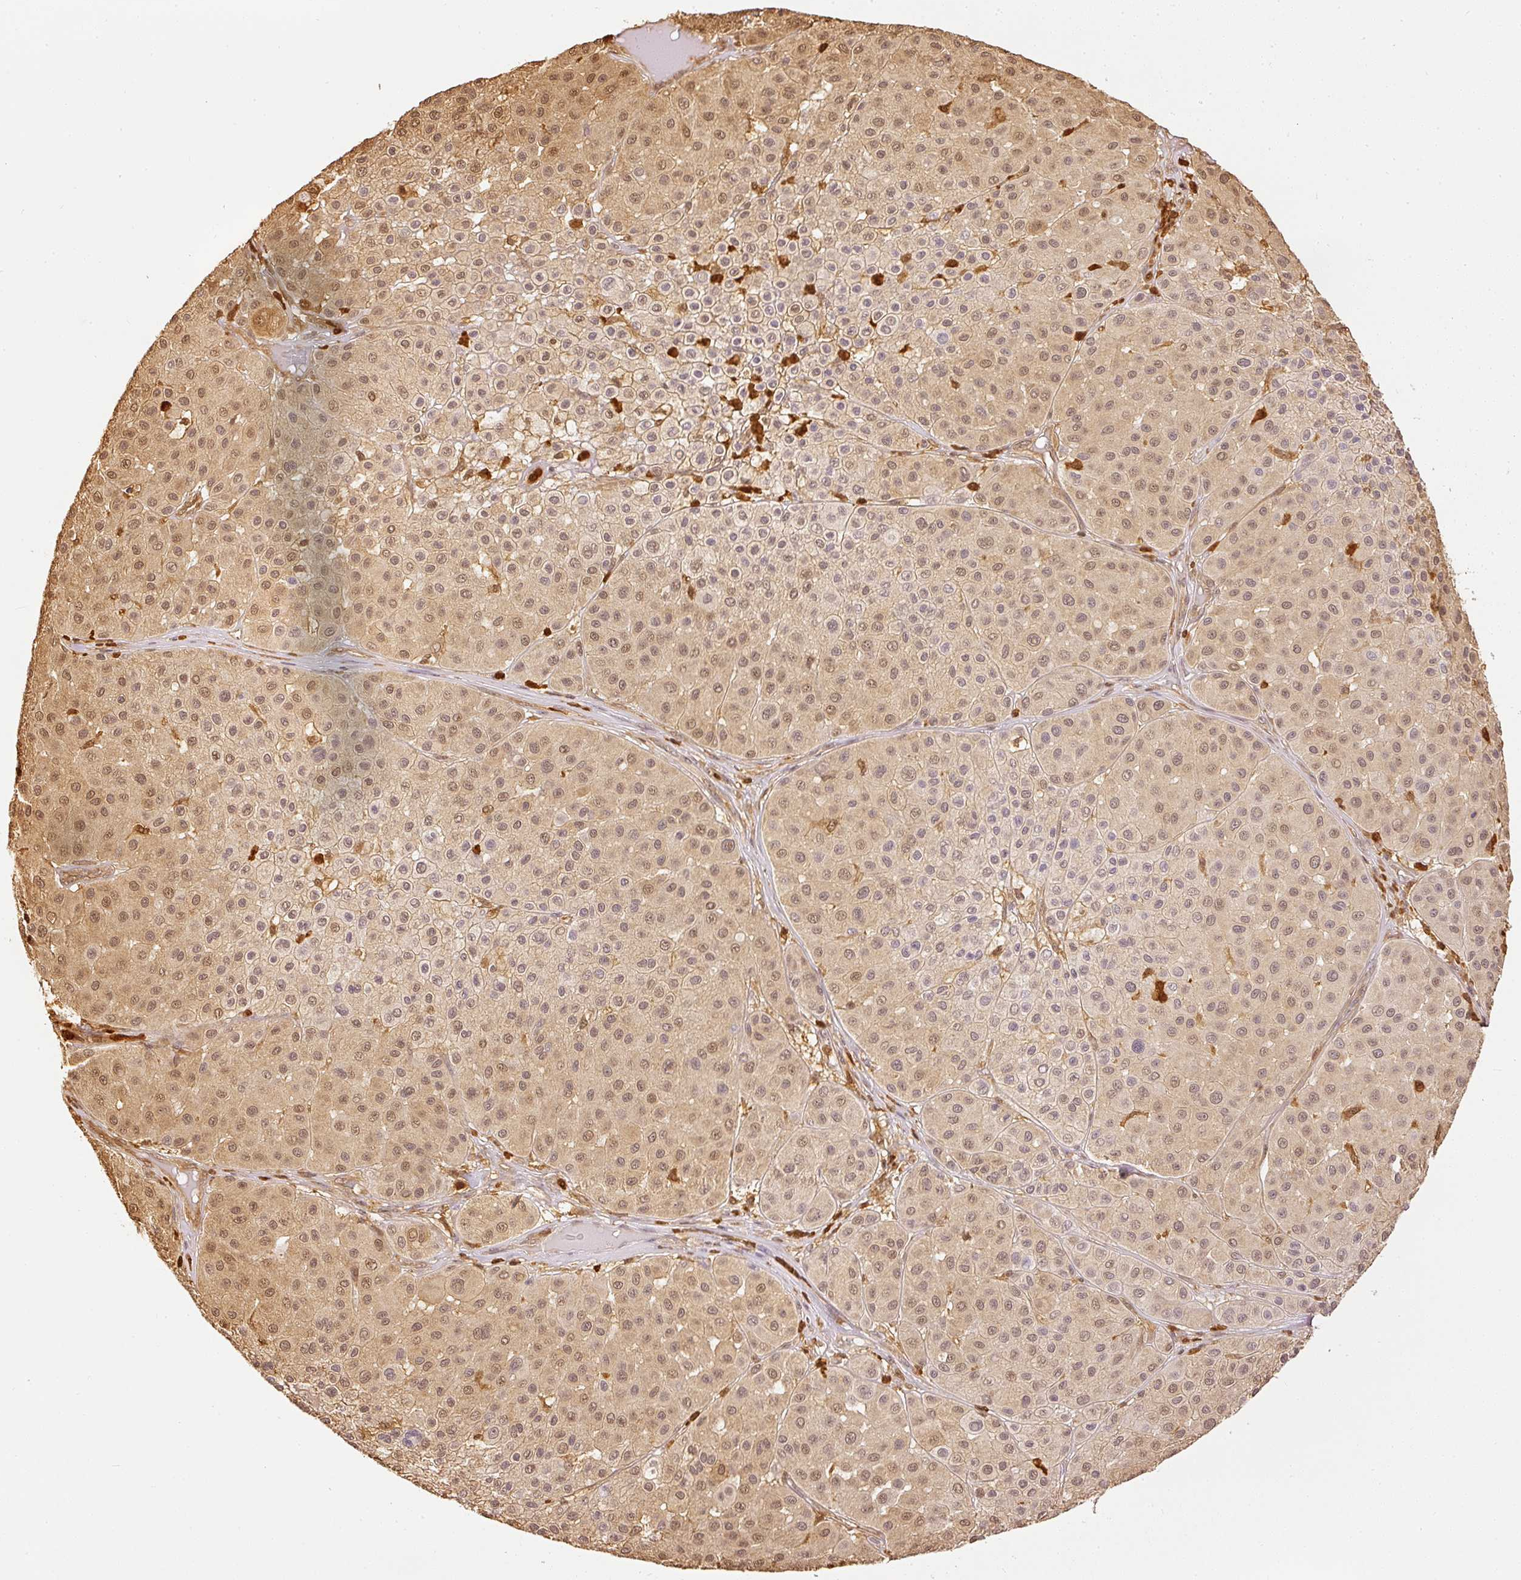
{"staining": {"intensity": "weak", "quantity": ">75%", "location": "cytoplasmic/membranous,nuclear"}, "tissue": "melanoma", "cell_type": "Tumor cells", "image_type": "cancer", "snomed": [{"axis": "morphology", "description": "Malignant melanoma, Metastatic site"}, {"axis": "topography", "description": "Smooth muscle"}], "caption": "Immunohistochemical staining of human malignant melanoma (metastatic site) displays low levels of weak cytoplasmic/membranous and nuclear staining in approximately >75% of tumor cells.", "gene": "PFN1", "patient": {"sex": "male", "age": 41}}